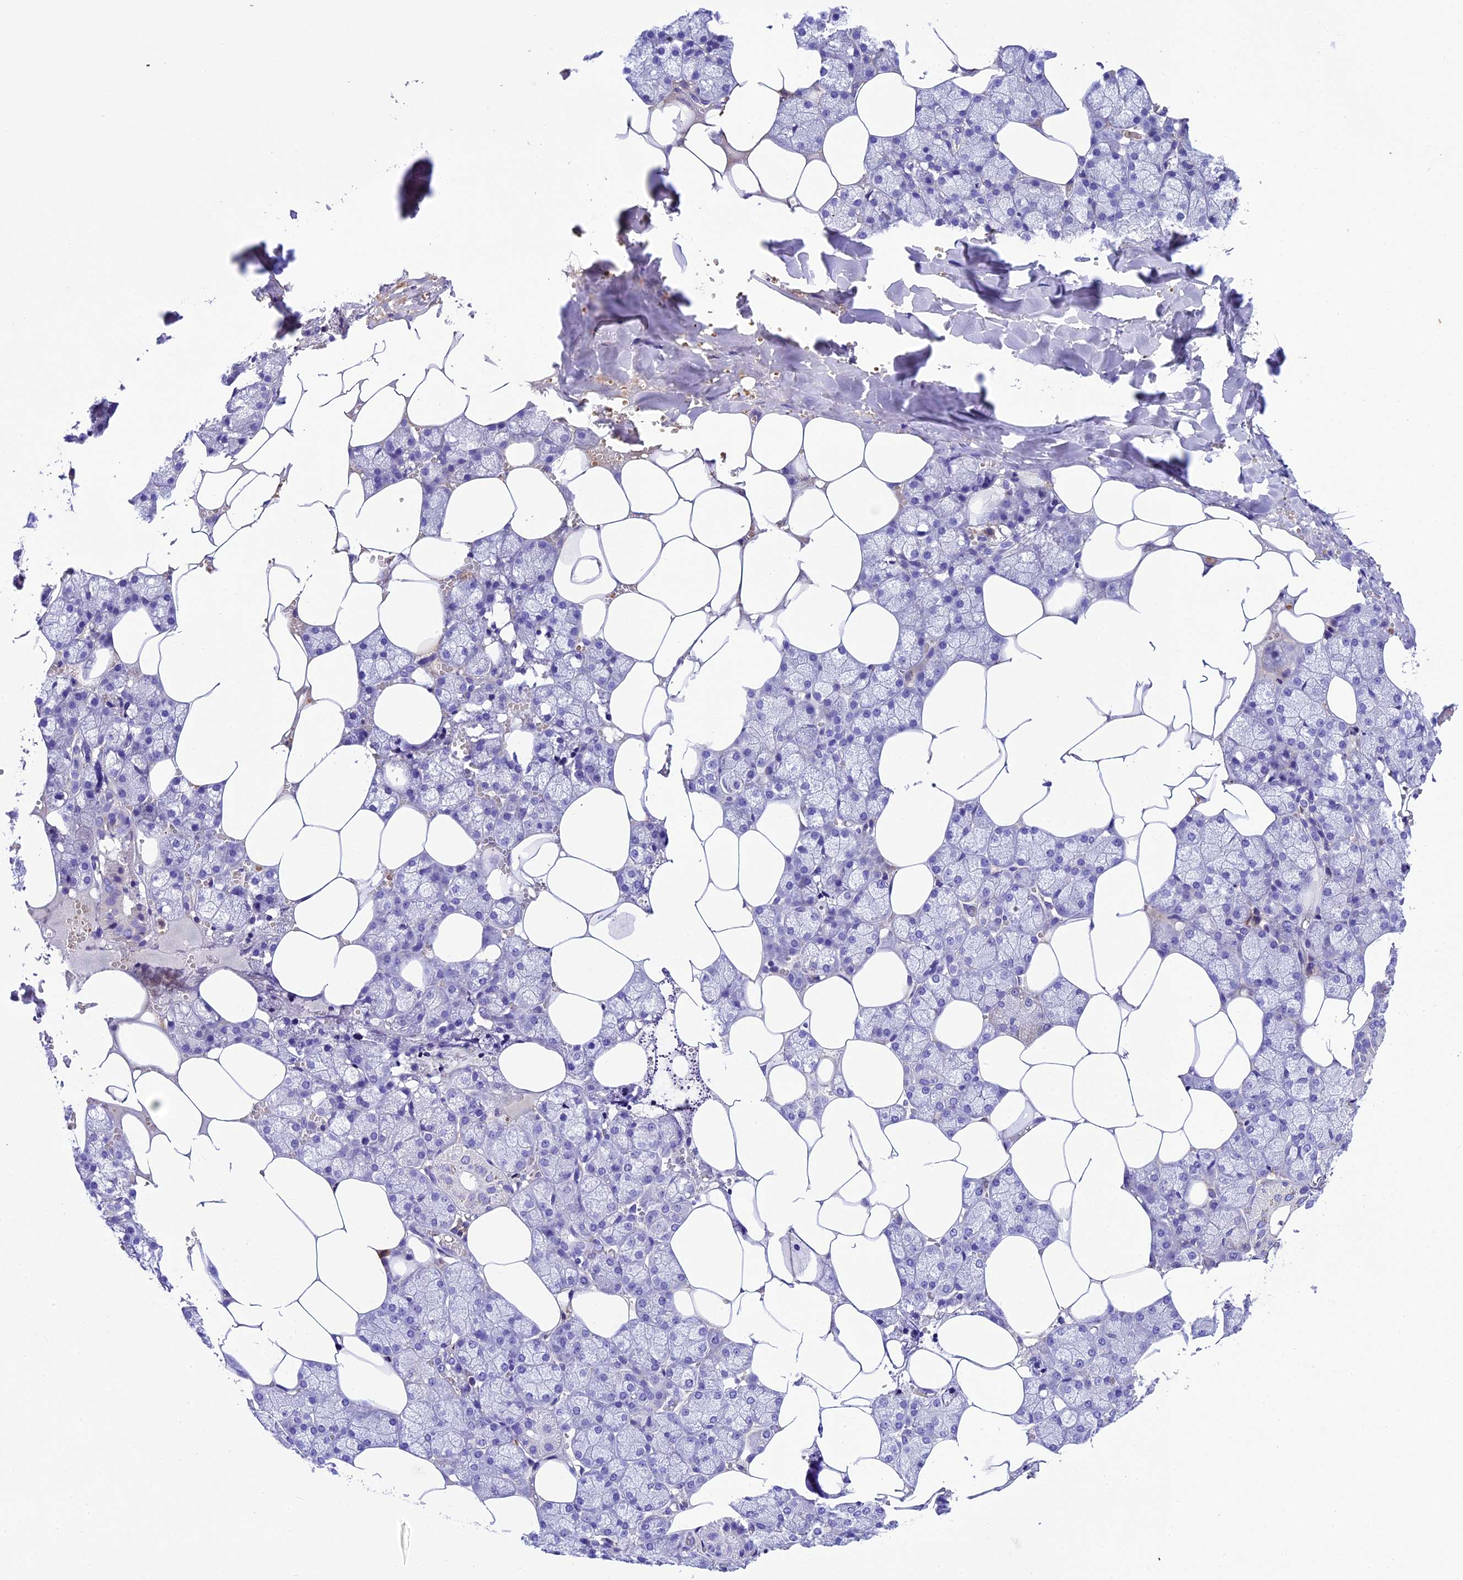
{"staining": {"intensity": "negative", "quantity": "none", "location": "none"}, "tissue": "salivary gland", "cell_type": "Glandular cells", "image_type": "normal", "snomed": [{"axis": "morphology", "description": "Normal tissue, NOS"}, {"axis": "topography", "description": "Salivary gland"}], "caption": "High magnification brightfield microscopy of normal salivary gland stained with DAB (3,3'-diaminobenzidine) (brown) and counterstained with hematoxylin (blue): glandular cells show no significant positivity.", "gene": "CILP2", "patient": {"sex": "male", "age": 62}}